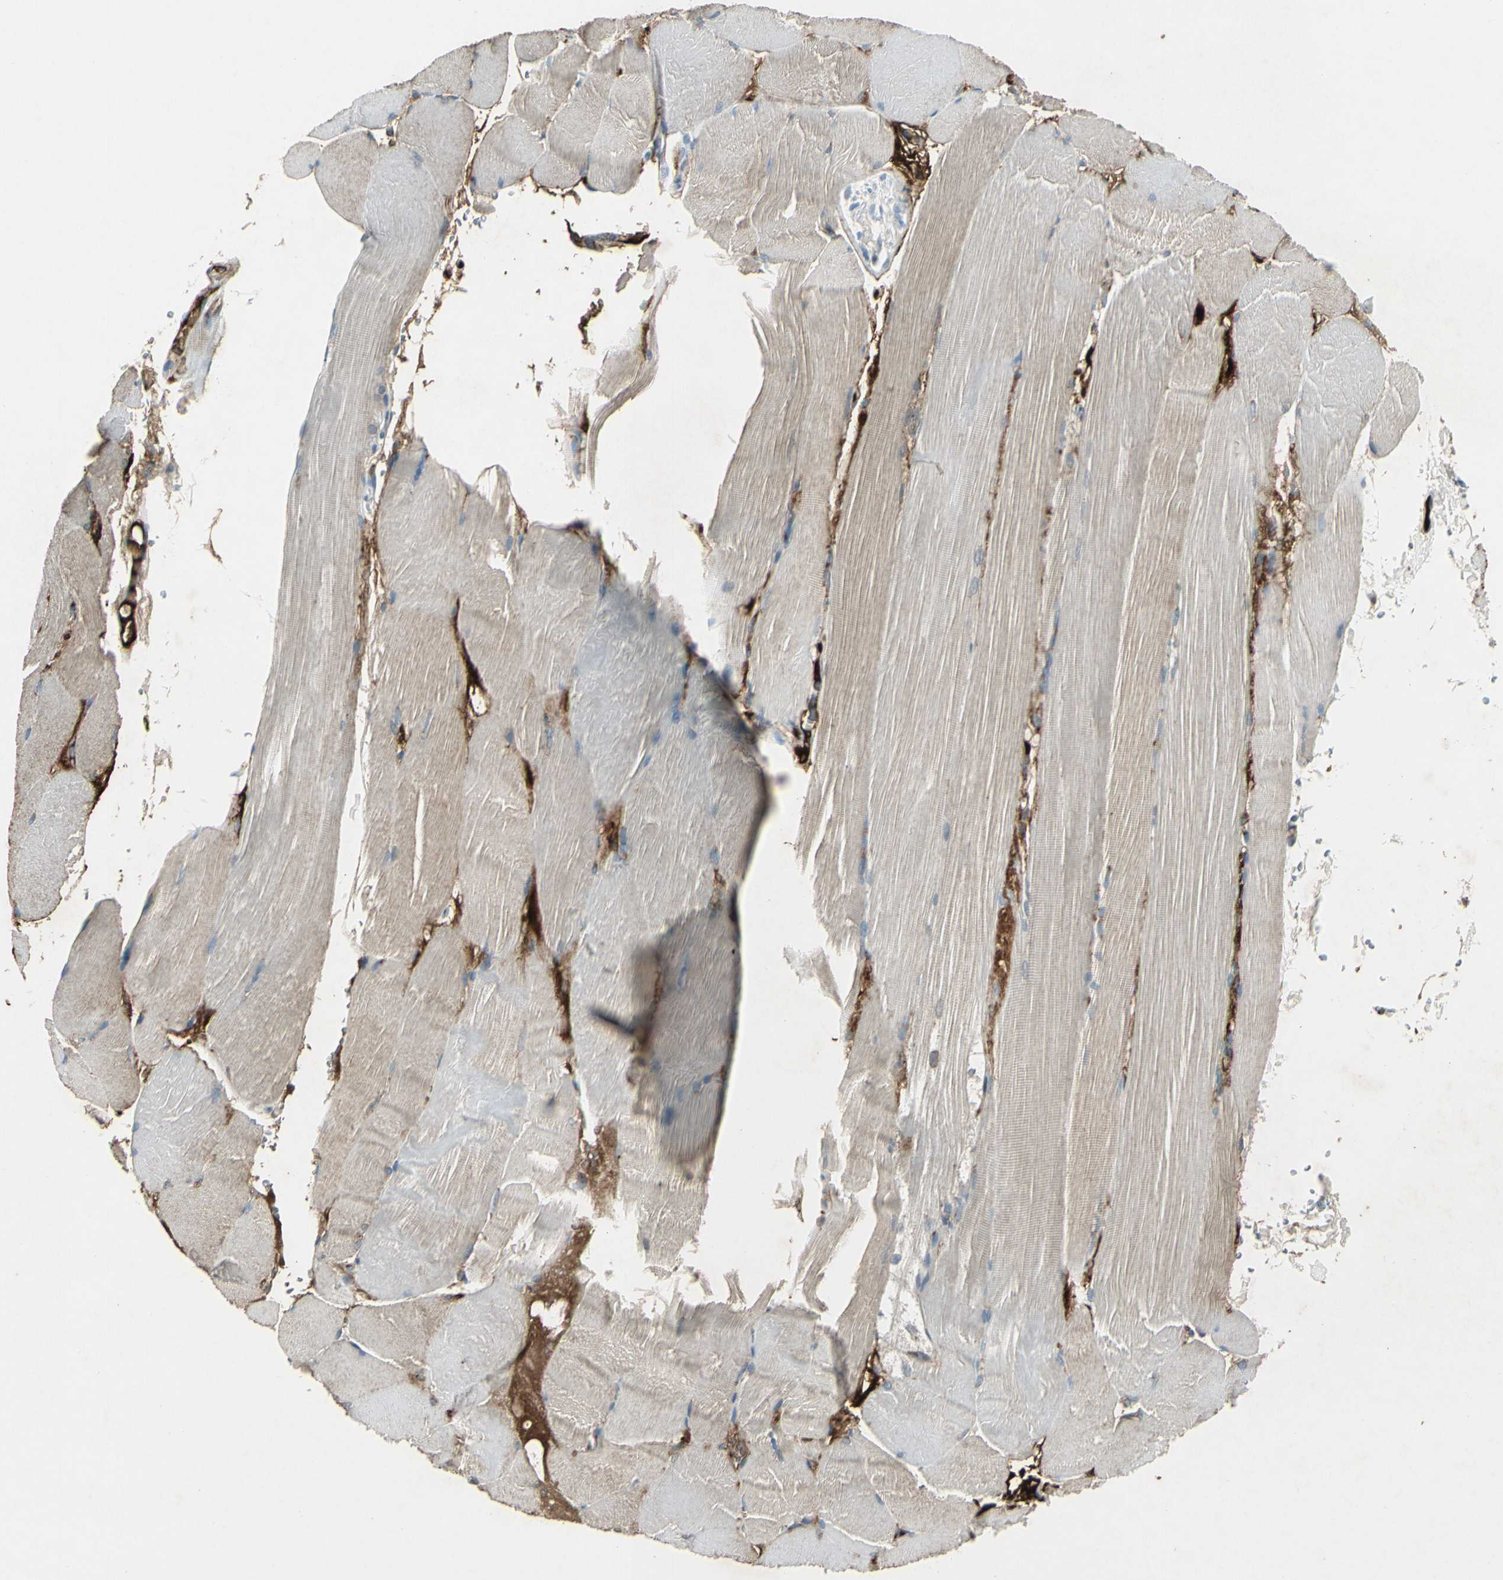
{"staining": {"intensity": "weak", "quantity": "25%-75%", "location": "cytoplasmic/membranous"}, "tissue": "skeletal muscle", "cell_type": "Myocytes", "image_type": "normal", "snomed": [{"axis": "morphology", "description": "Normal tissue, NOS"}, {"axis": "topography", "description": "Skin"}, {"axis": "topography", "description": "Skeletal muscle"}], "caption": "Immunohistochemistry image of benign skeletal muscle: human skeletal muscle stained using immunohistochemistry (IHC) reveals low levels of weak protein expression localized specifically in the cytoplasmic/membranous of myocytes, appearing as a cytoplasmic/membranous brown color.", "gene": "IGHM", "patient": {"sex": "male", "age": 83}}